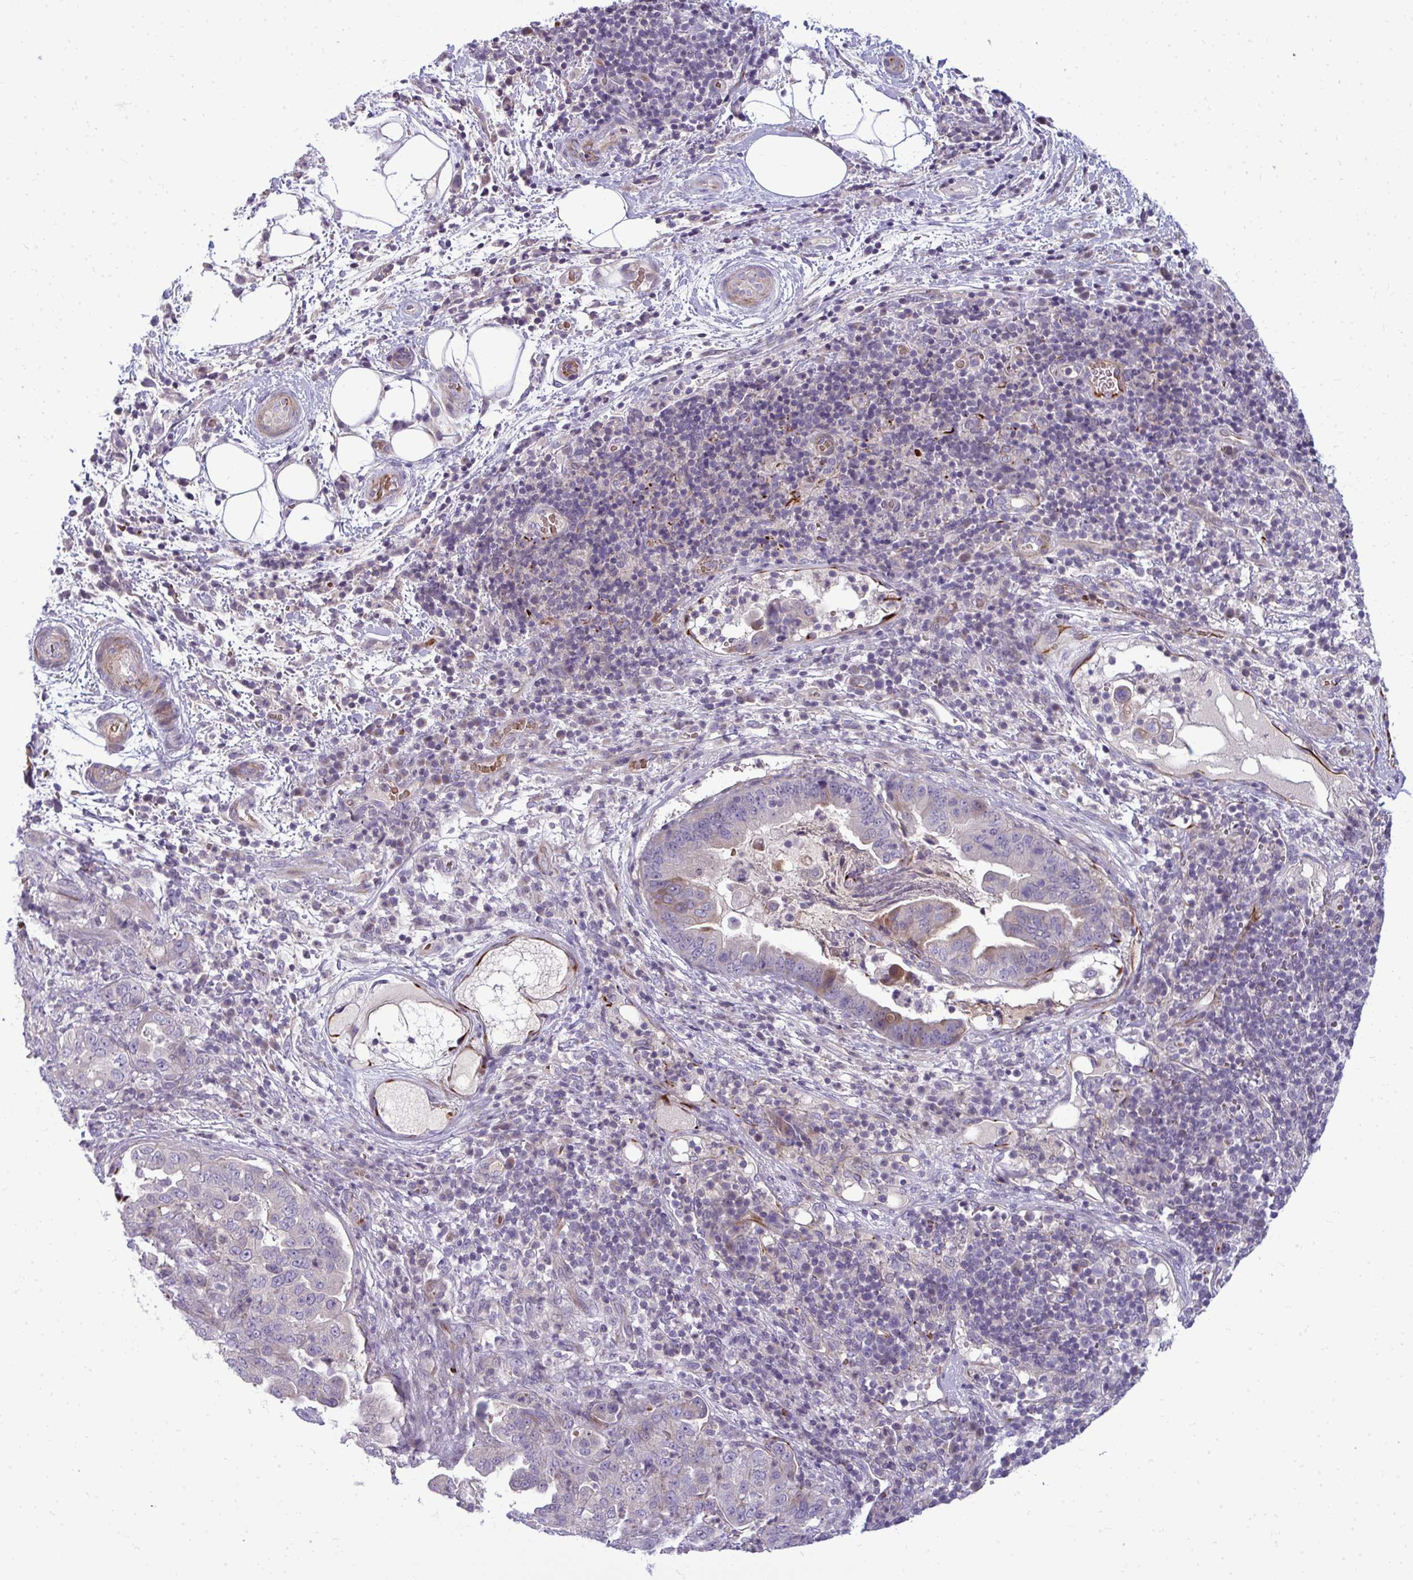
{"staining": {"intensity": "negative", "quantity": "none", "location": "none"}, "tissue": "pancreatic cancer", "cell_type": "Tumor cells", "image_type": "cancer", "snomed": [{"axis": "morphology", "description": "Normal tissue, NOS"}, {"axis": "morphology", "description": "Adenocarcinoma, NOS"}, {"axis": "topography", "description": "Lymph node"}, {"axis": "topography", "description": "Pancreas"}], "caption": "This micrograph is of pancreatic adenocarcinoma stained with immunohistochemistry to label a protein in brown with the nuclei are counter-stained blue. There is no positivity in tumor cells.", "gene": "SLC14A1", "patient": {"sex": "female", "age": 67}}